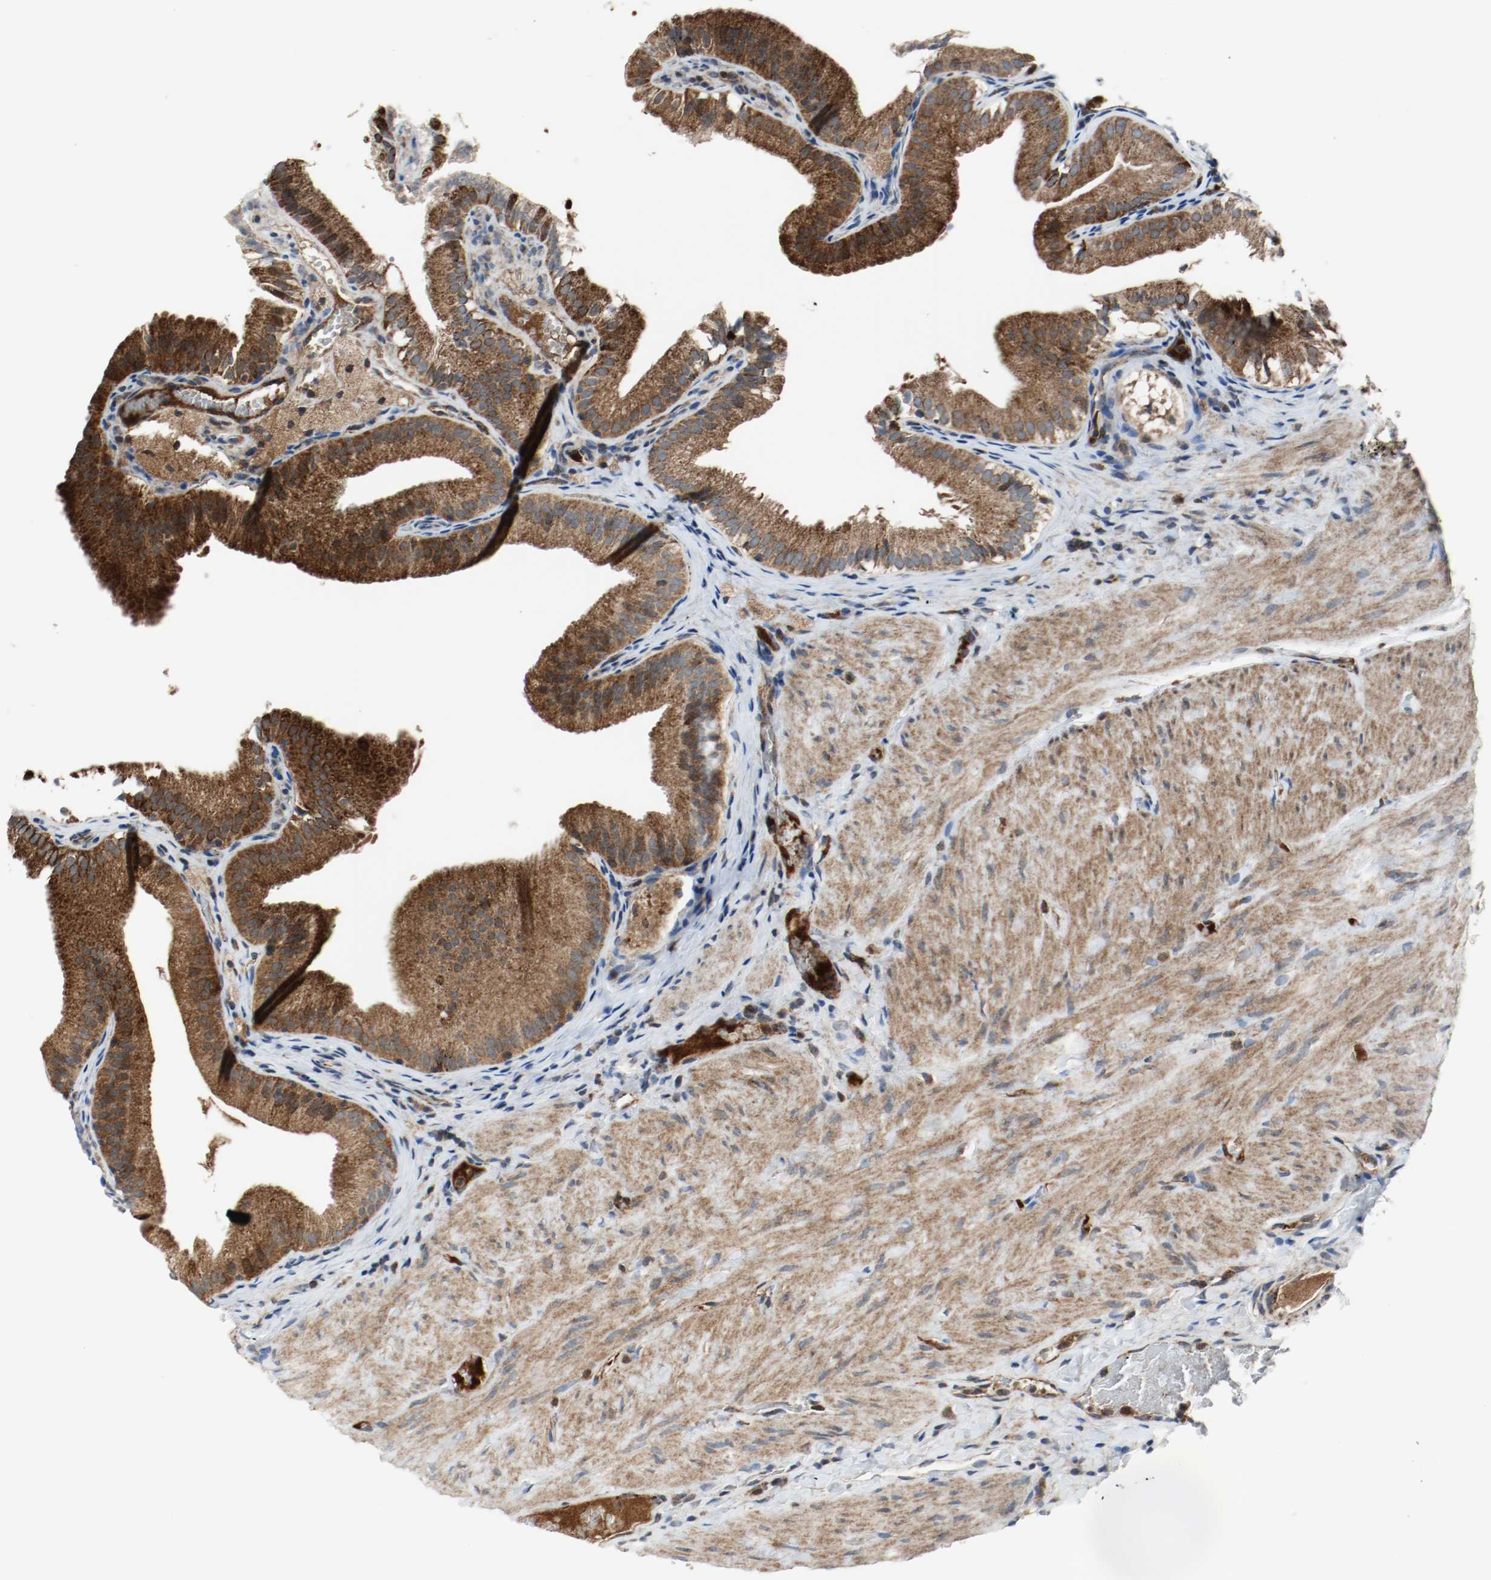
{"staining": {"intensity": "strong", "quantity": ">75%", "location": "cytoplasmic/membranous"}, "tissue": "gallbladder", "cell_type": "Glandular cells", "image_type": "normal", "snomed": [{"axis": "morphology", "description": "Normal tissue, NOS"}, {"axis": "topography", "description": "Gallbladder"}], "caption": "Brown immunohistochemical staining in normal gallbladder shows strong cytoplasmic/membranous expression in approximately >75% of glandular cells. Nuclei are stained in blue.", "gene": "TXNRD1", "patient": {"sex": "female", "age": 24}}